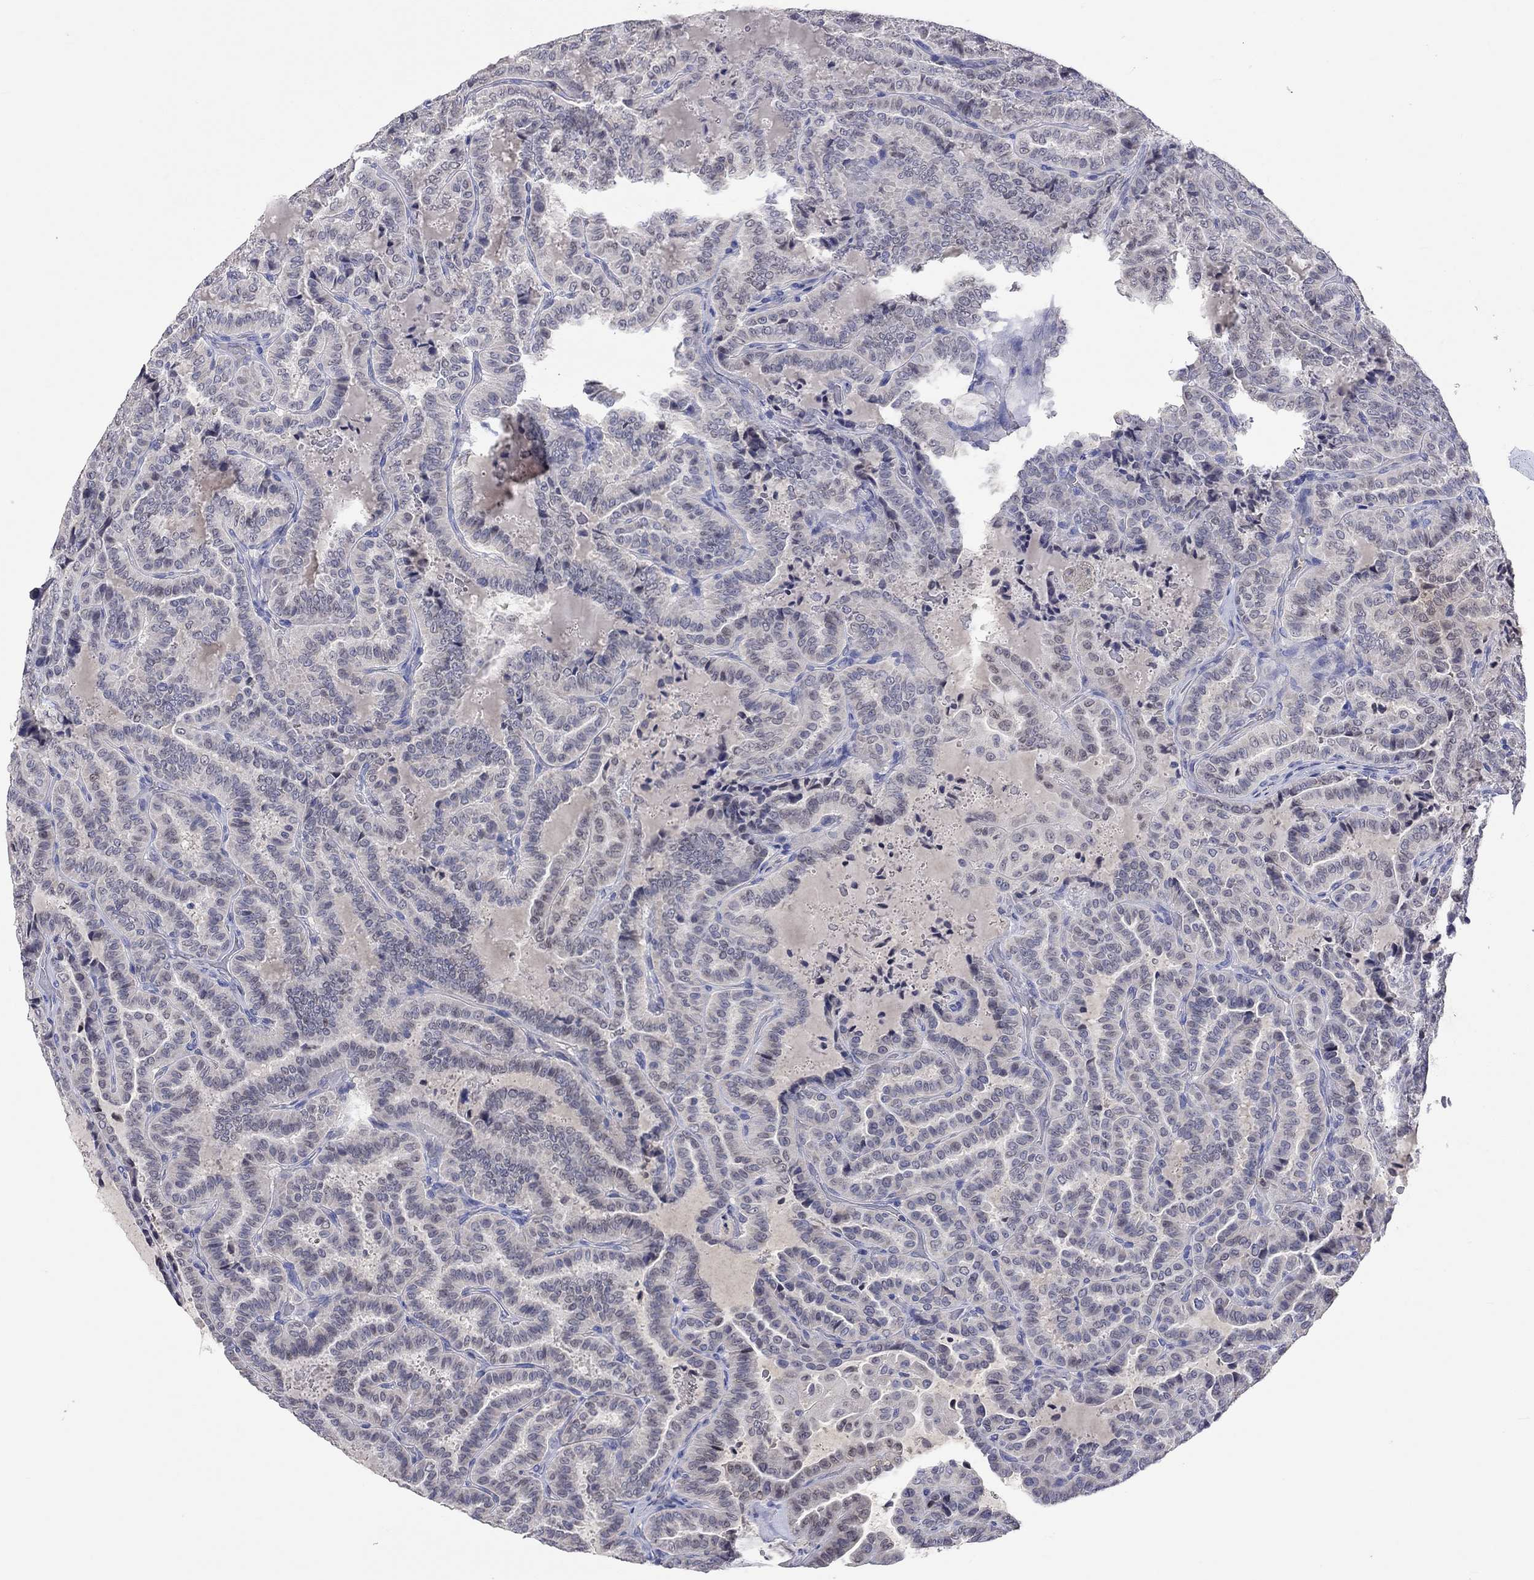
{"staining": {"intensity": "negative", "quantity": "none", "location": "none"}, "tissue": "thyroid cancer", "cell_type": "Tumor cells", "image_type": "cancer", "snomed": [{"axis": "morphology", "description": "Papillary adenocarcinoma, NOS"}, {"axis": "topography", "description": "Thyroid gland"}], "caption": "A micrograph of human thyroid cancer is negative for staining in tumor cells.", "gene": "LRFN4", "patient": {"sex": "female", "age": 39}}